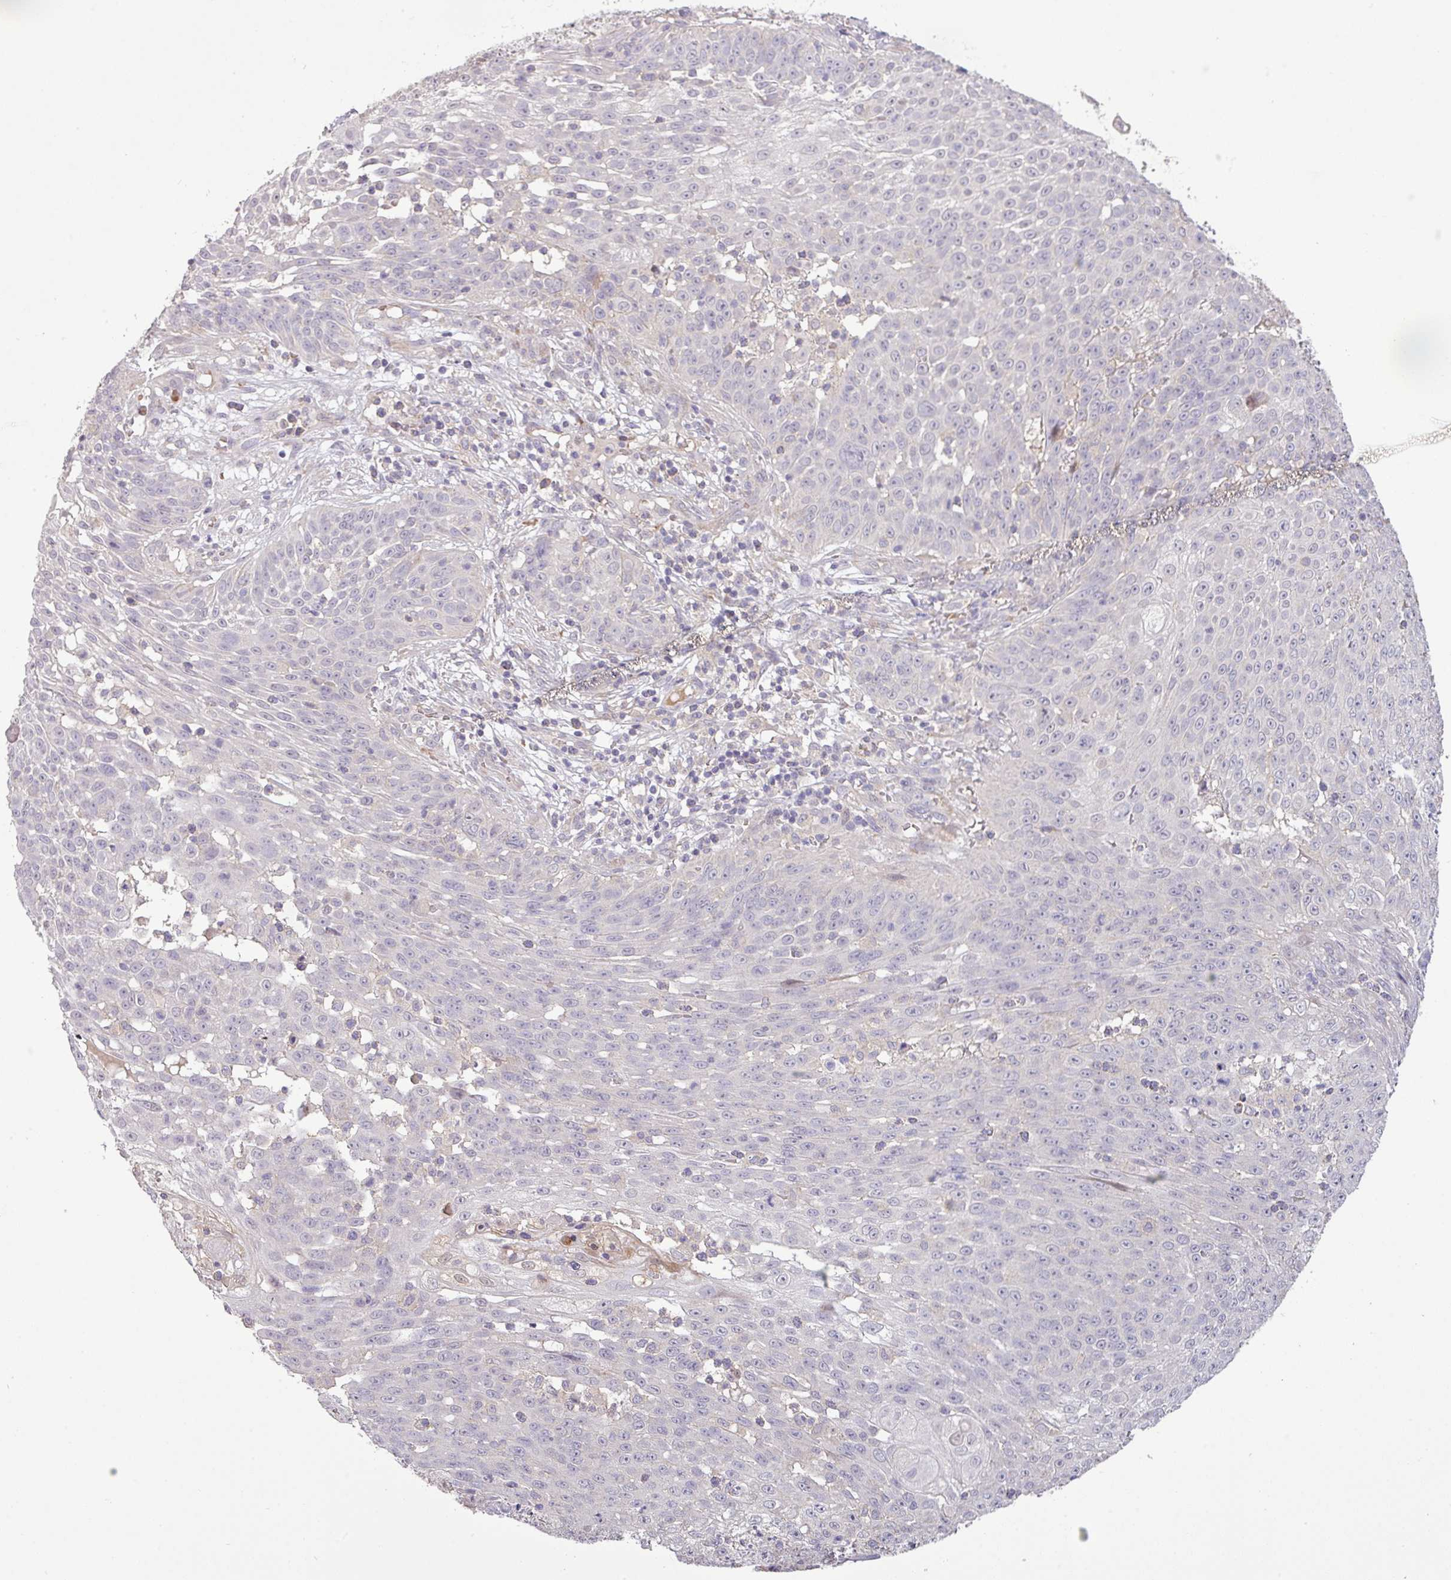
{"staining": {"intensity": "negative", "quantity": "none", "location": "none"}, "tissue": "skin cancer", "cell_type": "Tumor cells", "image_type": "cancer", "snomed": [{"axis": "morphology", "description": "Squamous cell carcinoma, NOS"}, {"axis": "topography", "description": "Skin"}], "caption": "The immunohistochemistry (IHC) micrograph has no significant expression in tumor cells of squamous cell carcinoma (skin) tissue.", "gene": "TPRA1", "patient": {"sex": "male", "age": 24}}